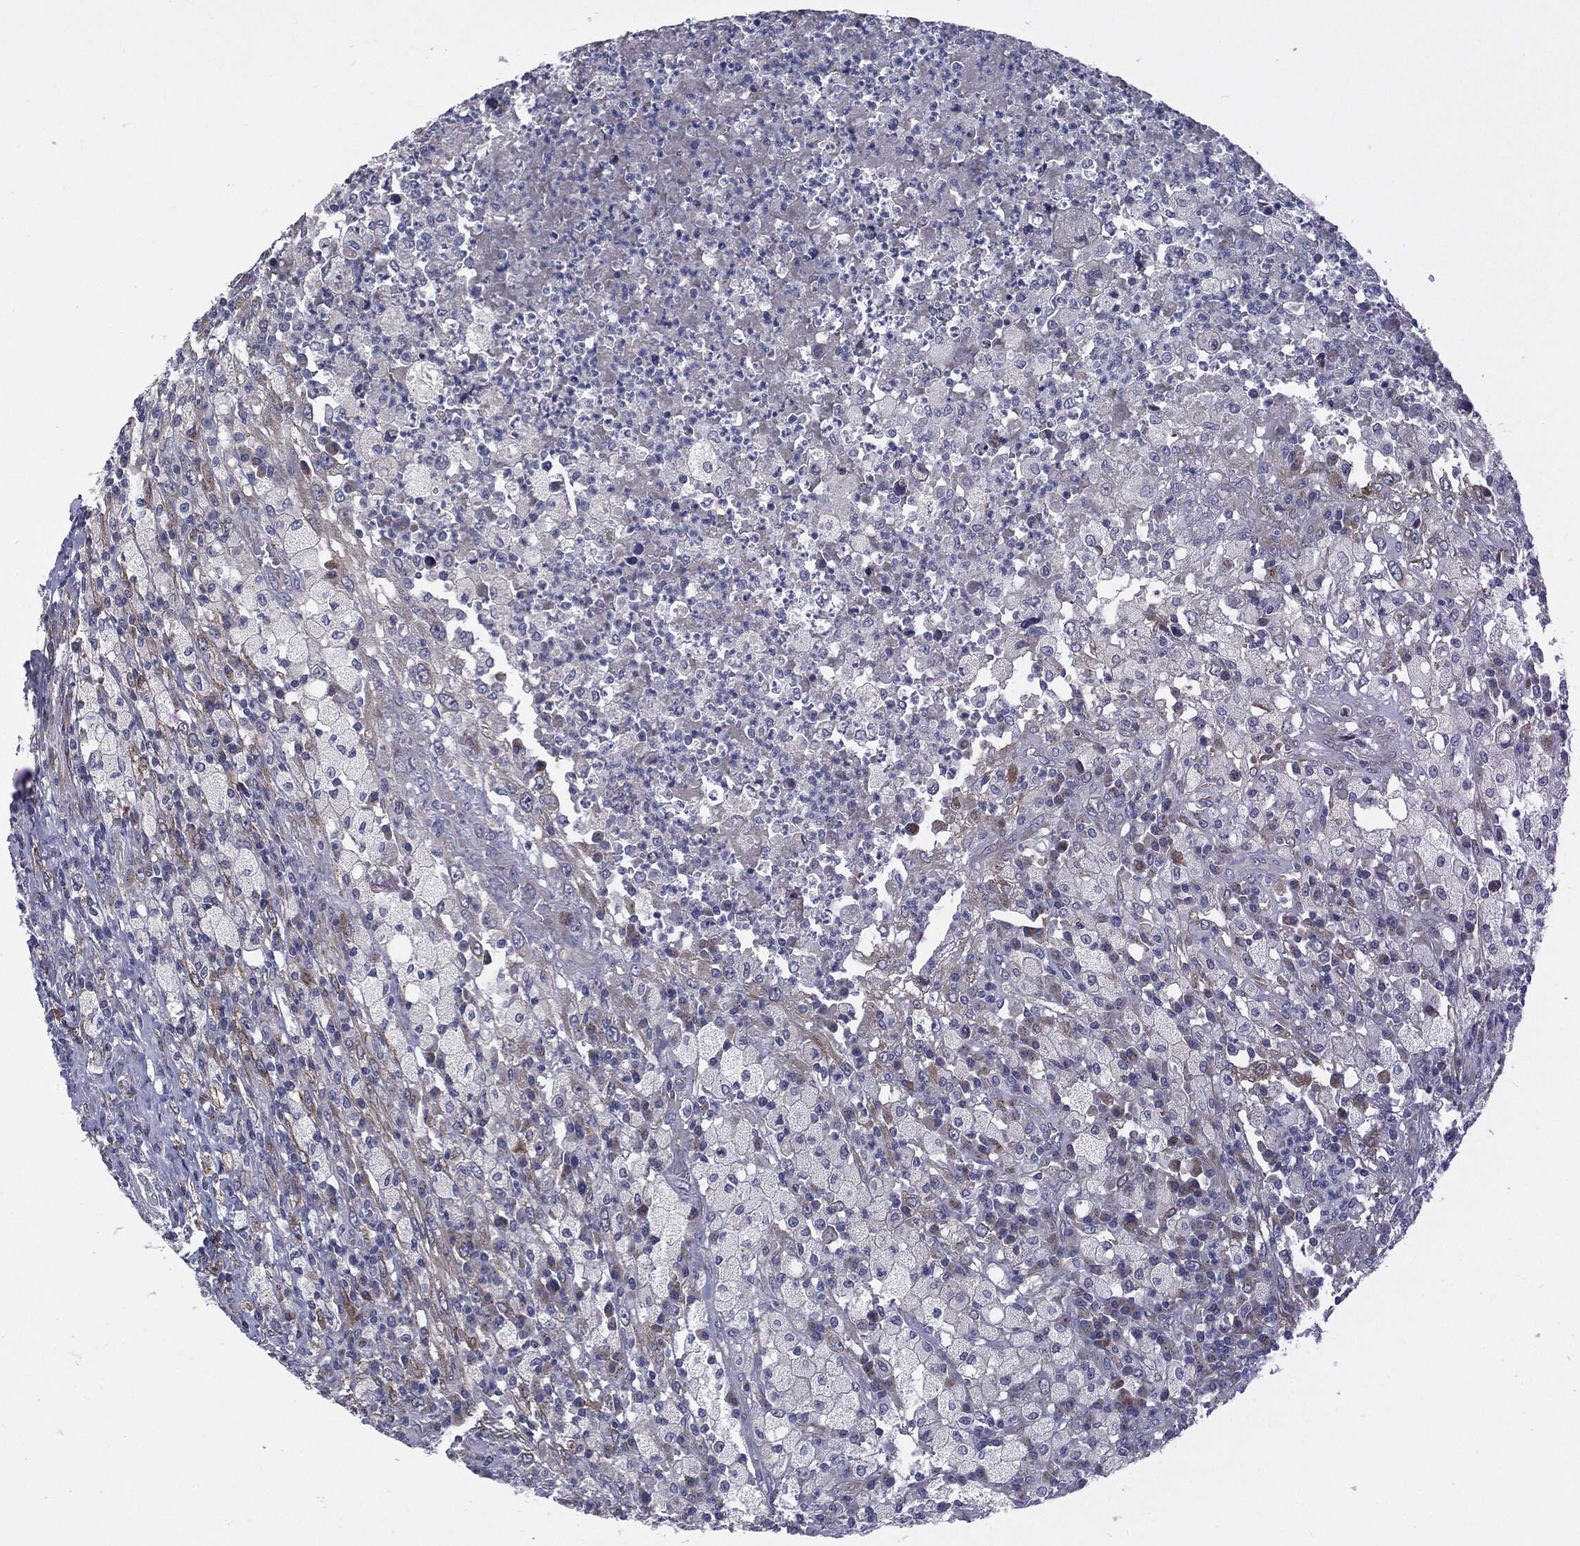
{"staining": {"intensity": "negative", "quantity": "none", "location": "none"}, "tissue": "testis cancer", "cell_type": "Tumor cells", "image_type": "cancer", "snomed": [{"axis": "morphology", "description": "Necrosis, NOS"}, {"axis": "morphology", "description": "Carcinoma, Embryonal, NOS"}, {"axis": "topography", "description": "Testis"}], "caption": "This micrograph is of testis cancer (embryonal carcinoma) stained with immunohistochemistry (IHC) to label a protein in brown with the nuclei are counter-stained blue. There is no positivity in tumor cells.", "gene": "KRT5", "patient": {"sex": "male", "age": 19}}